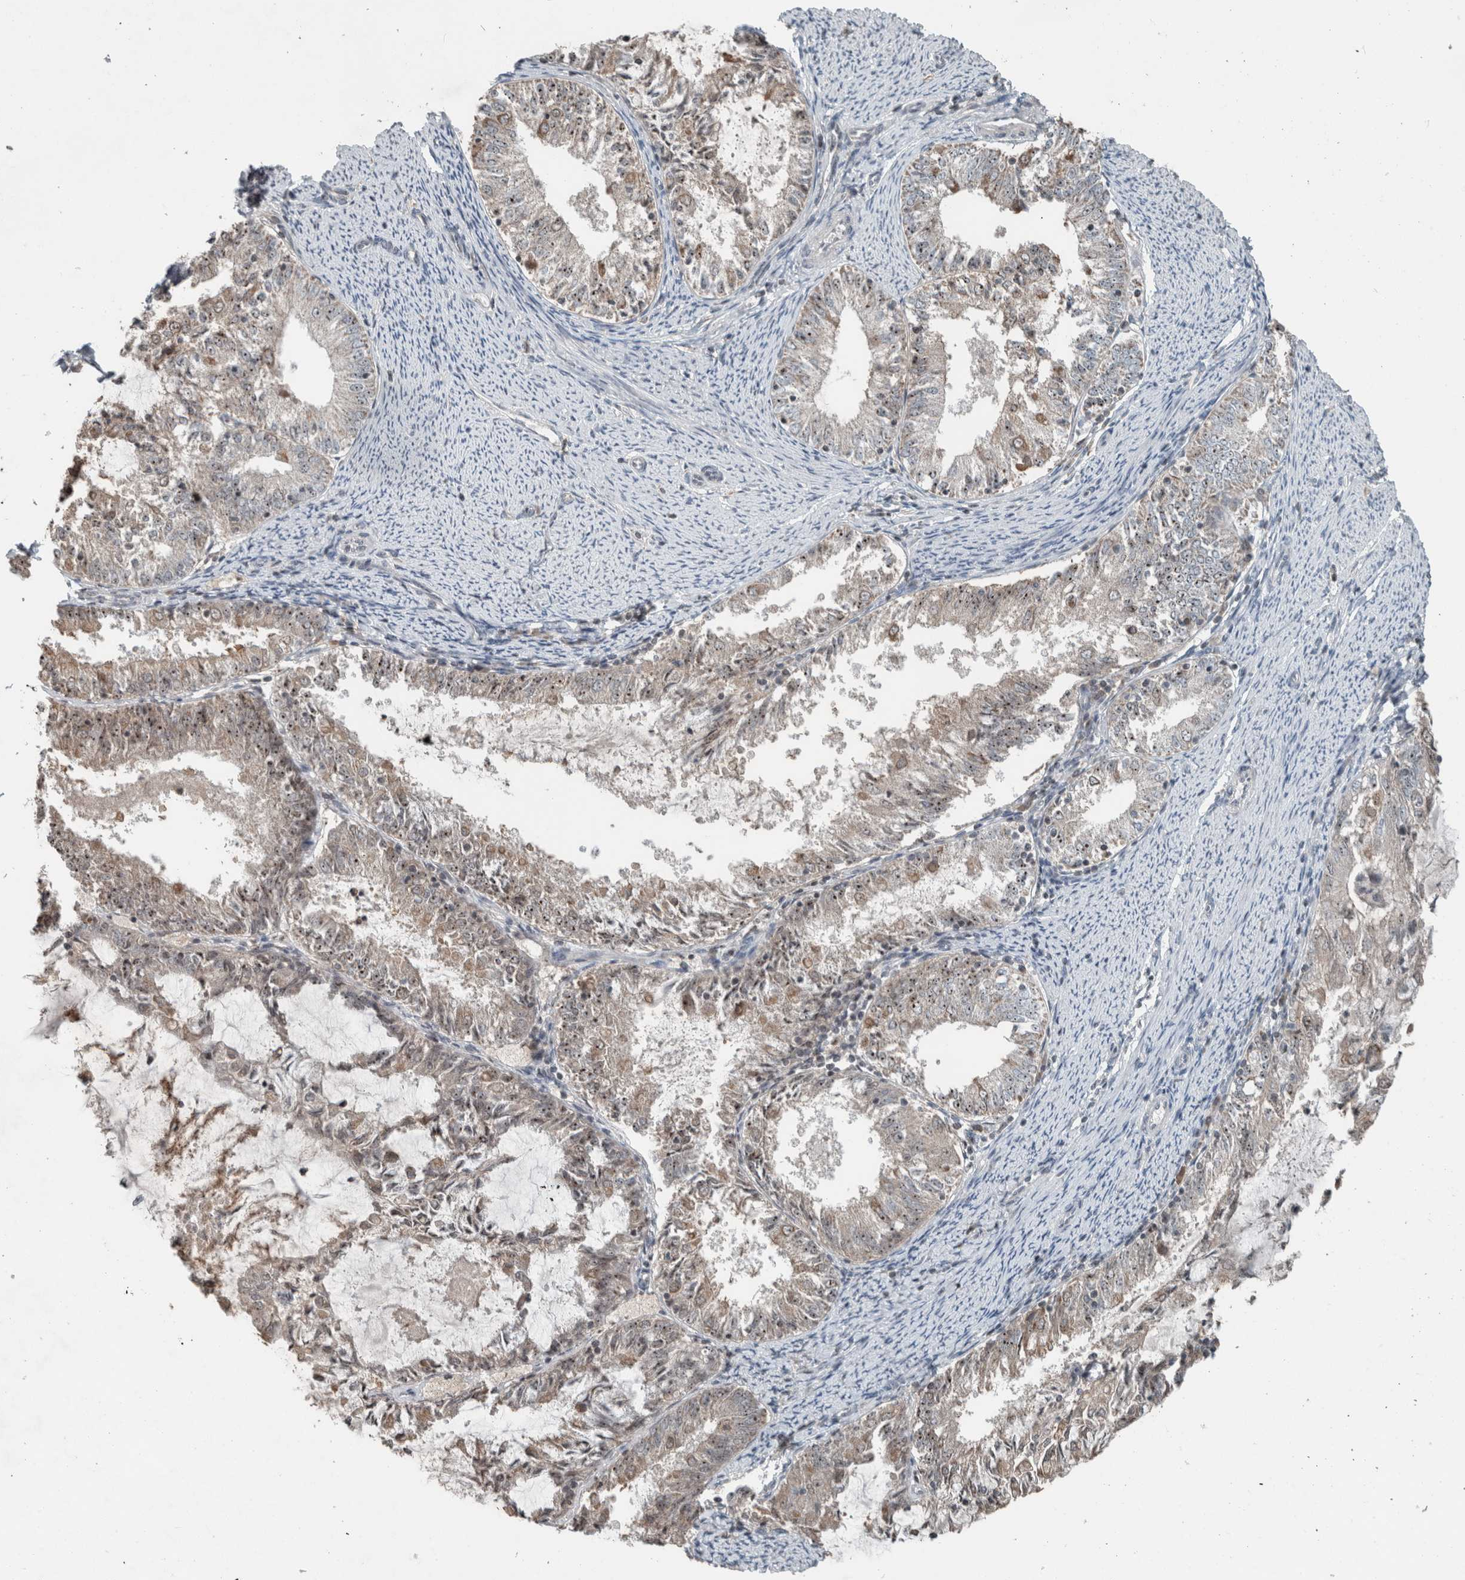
{"staining": {"intensity": "weak", "quantity": "25%-75%", "location": "cytoplasmic/membranous,nuclear"}, "tissue": "endometrial cancer", "cell_type": "Tumor cells", "image_type": "cancer", "snomed": [{"axis": "morphology", "description": "Adenocarcinoma, NOS"}, {"axis": "topography", "description": "Endometrium"}], "caption": "Immunohistochemistry (IHC) micrograph of human endometrial adenocarcinoma stained for a protein (brown), which demonstrates low levels of weak cytoplasmic/membranous and nuclear staining in approximately 25%-75% of tumor cells.", "gene": "RPF1", "patient": {"sex": "female", "age": 57}}